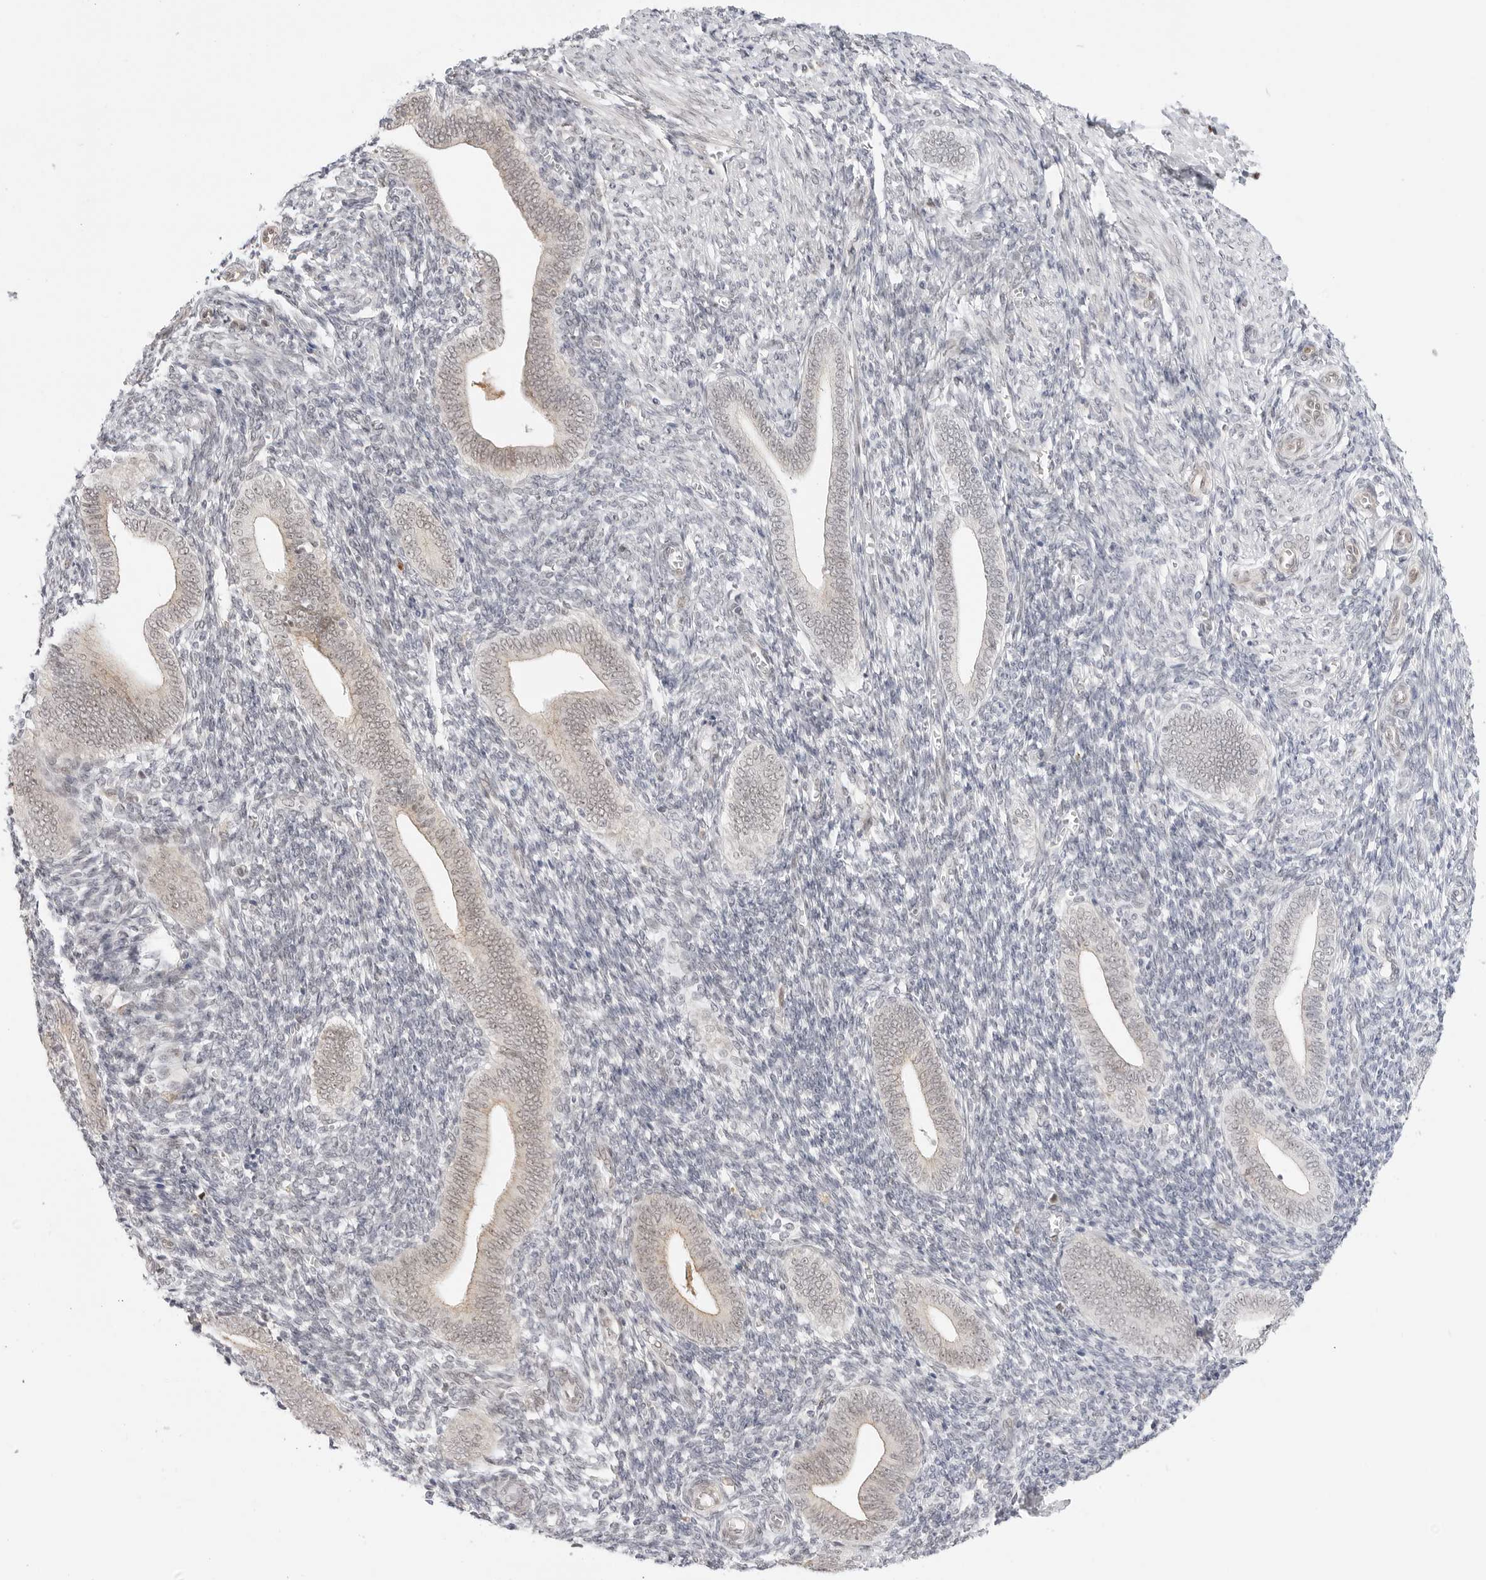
{"staining": {"intensity": "negative", "quantity": "none", "location": "none"}, "tissue": "endometrium", "cell_type": "Cells in endometrial stroma", "image_type": "normal", "snomed": [{"axis": "morphology", "description": "Normal tissue, NOS"}, {"axis": "topography", "description": "Uterus"}, {"axis": "topography", "description": "Endometrium"}], "caption": "An immunohistochemistry (IHC) micrograph of benign endometrium is shown. There is no staining in cells in endometrial stroma of endometrium.", "gene": "HIPK3", "patient": {"sex": "female", "age": 33}}